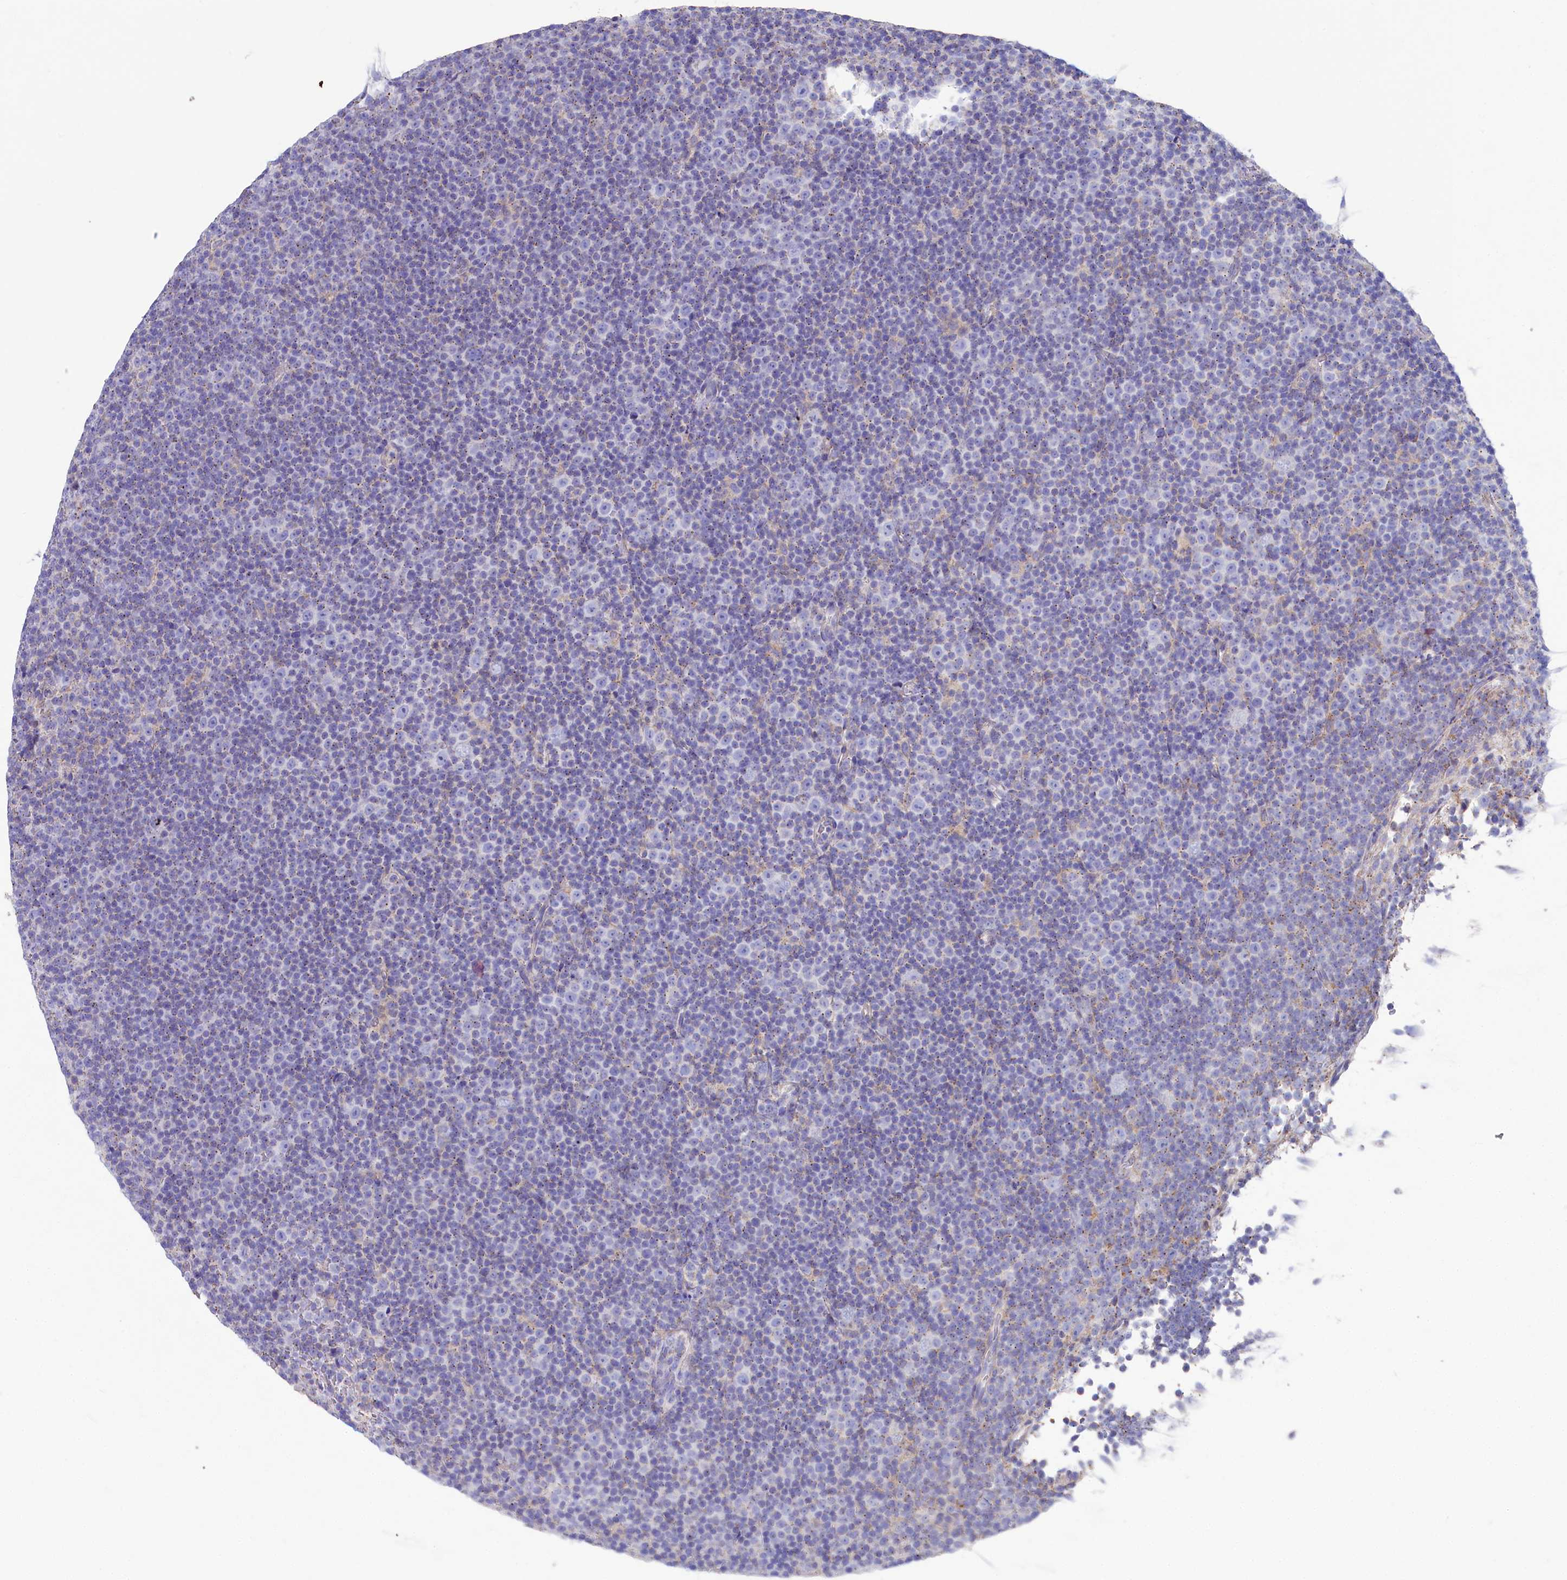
{"staining": {"intensity": "moderate", "quantity": "<25%", "location": "cytoplasmic/membranous"}, "tissue": "lymphoma", "cell_type": "Tumor cells", "image_type": "cancer", "snomed": [{"axis": "morphology", "description": "Malignant lymphoma, non-Hodgkin's type, Low grade"}, {"axis": "topography", "description": "Lymph node"}], "caption": "Low-grade malignant lymphoma, non-Hodgkin's type was stained to show a protein in brown. There is low levels of moderate cytoplasmic/membranous positivity in approximately <25% of tumor cells. (IHC, brightfield microscopy, high magnification).", "gene": "VPS26B", "patient": {"sex": "female", "age": 67}}